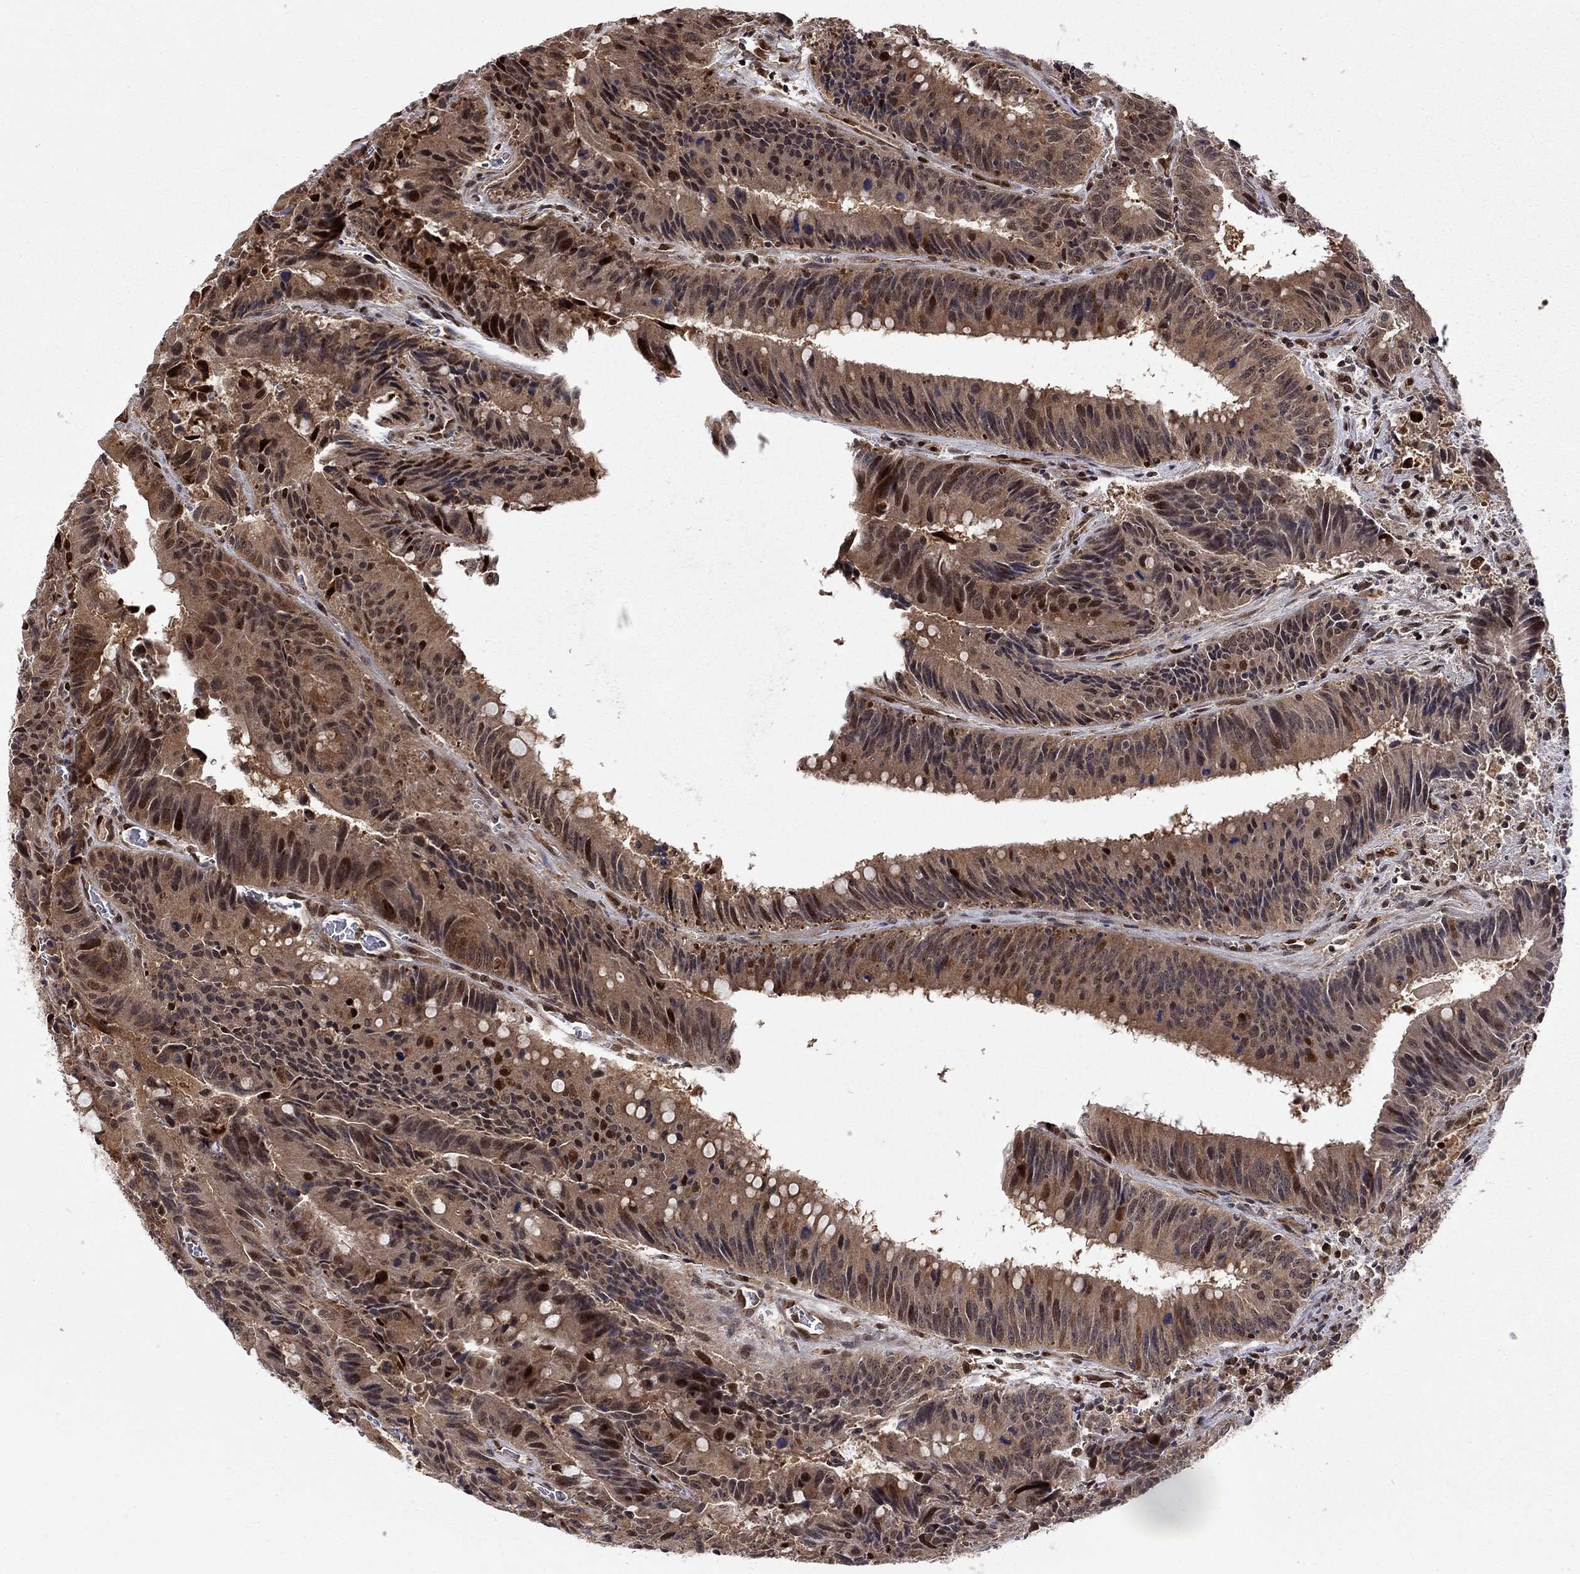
{"staining": {"intensity": "moderate", "quantity": "25%-75%", "location": "cytoplasmic/membranous,nuclear"}, "tissue": "colorectal cancer", "cell_type": "Tumor cells", "image_type": "cancer", "snomed": [{"axis": "morphology", "description": "Adenocarcinoma, NOS"}, {"axis": "topography", "description": "Rectum"}], "caption": "A brown stain shows moderate cytoplasmic/membranous and nuclear positivity of a protein in human colorectal cancer tumor cells. Immunohistochemistry (ihc) stains the protein in brown and the nuclei are stained blue.", "gene": "ELOB", "patient": {"sex": "female", "age": 72}}